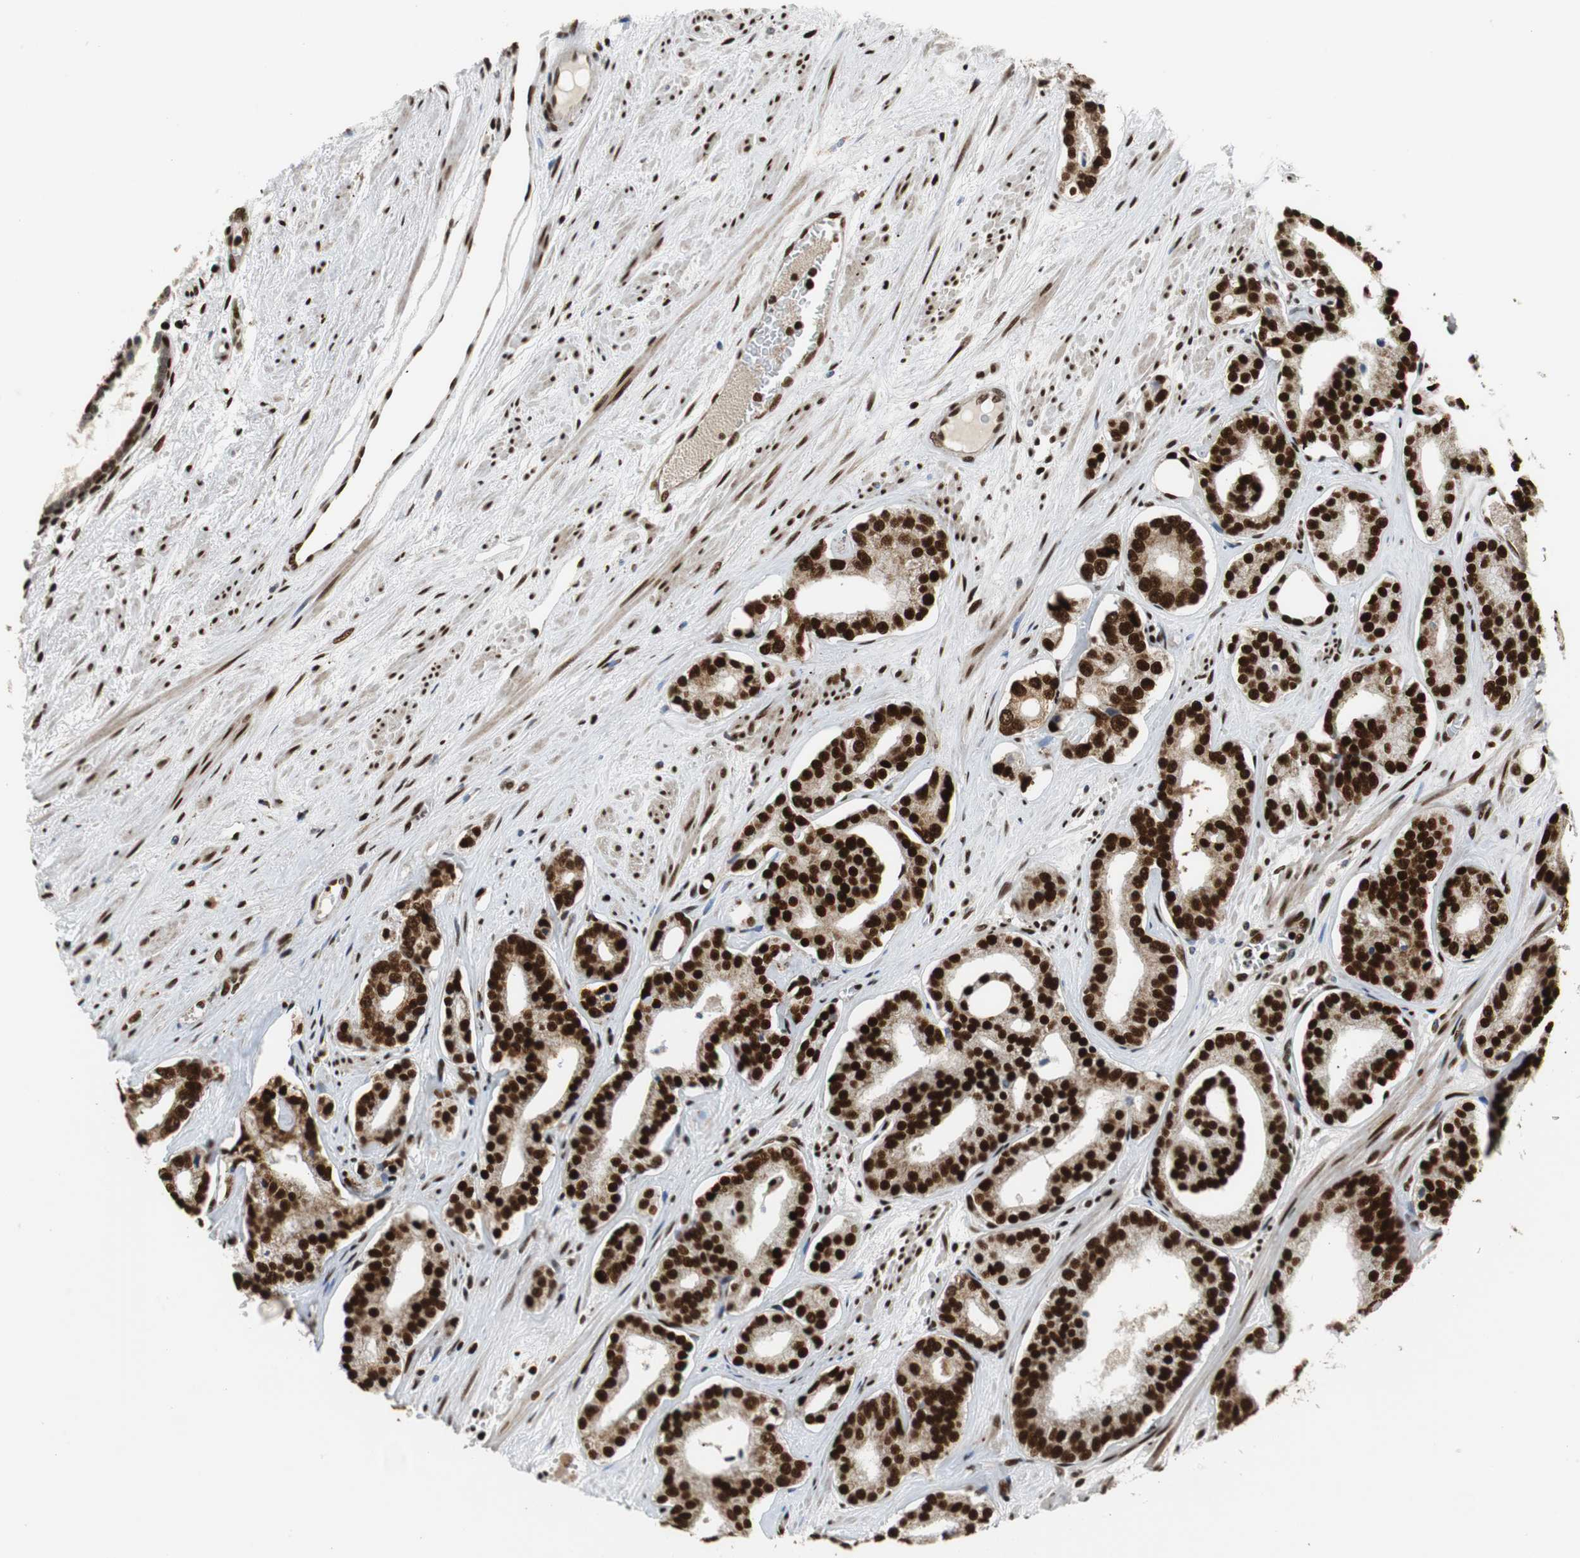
{"staining": {"intensity": "strong", "quantity": ">75%", "location": "nuclear"}, "tissue": "prostate cancer", "cell_type": "Tumor cells", "image_type": "cancer", "snomed": [{"axis": "morphology", "description": "Adenocarcinoma, Low grade"}, {"axis": "topography", "description": "Prostate"}], "caption": "Immunohistochemistry staining of prostate cancer, which demonstrates high levels of strong nuclear staining in about >75% of tumor cells indicating strong nuclear protein positivity. The staining was performed using DAB (brown) for protein detection and nuclei were counterstained in hematoxylin (blue).", "gene": "HDAC1", "patient": {"sex": "male", "age": 63}}